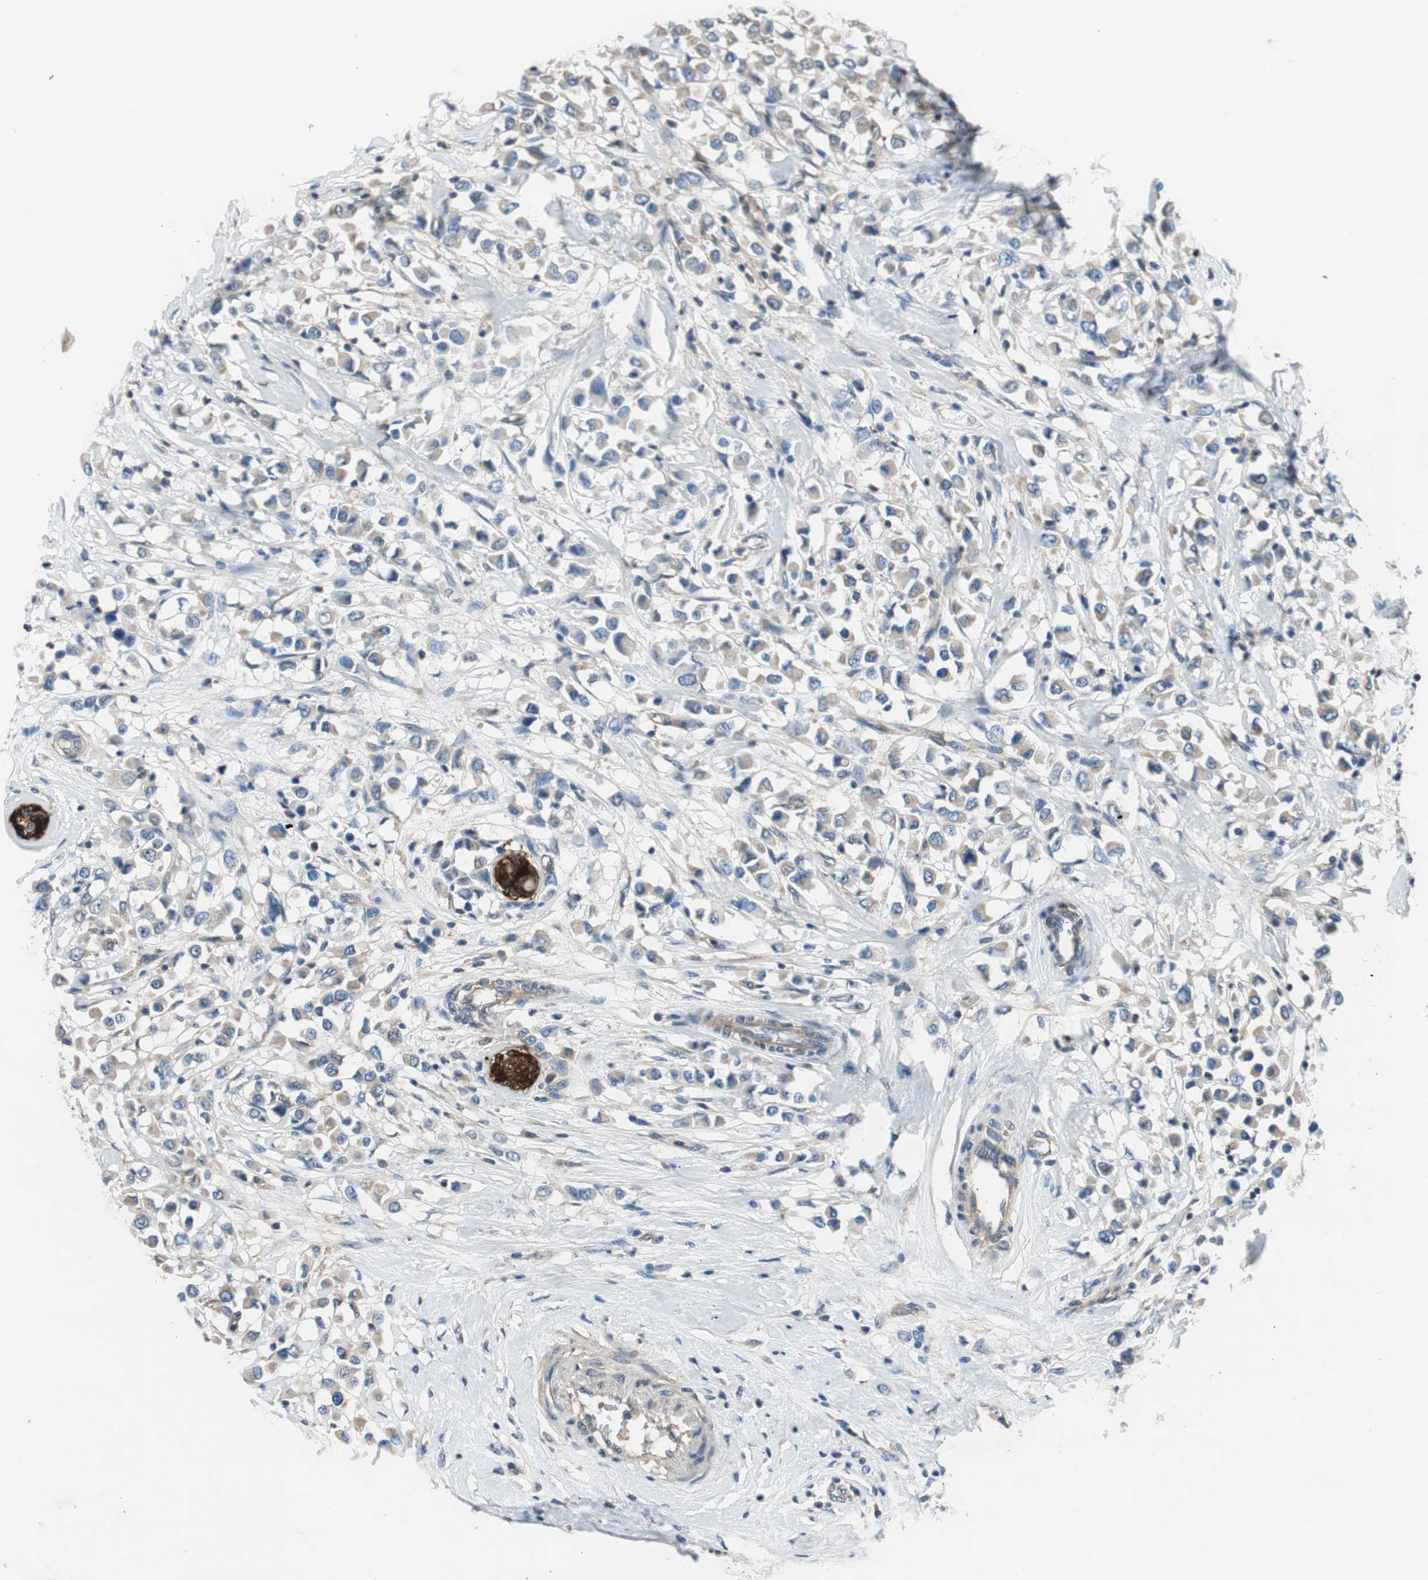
{"staining": {"intensity": "weak", "quantity": ">75%", "location": "cytoplasmic/membranous"}, "tissue": "breast cancer", "cell_type": "Tumor cells", "image_type": "cancer", "snomed": [{"axis": "morphology", "description": "Duct carcinoma"}, {"axis": "topography", "description": "Breast"}], "caption": "A brown stain labels weak cytoplasmic/membranous expression of a protein in breast infiltrating ductal carcinoma tumor cells.", "gene": "CALML3", "patient": {"sex": "female", "age": 61}}